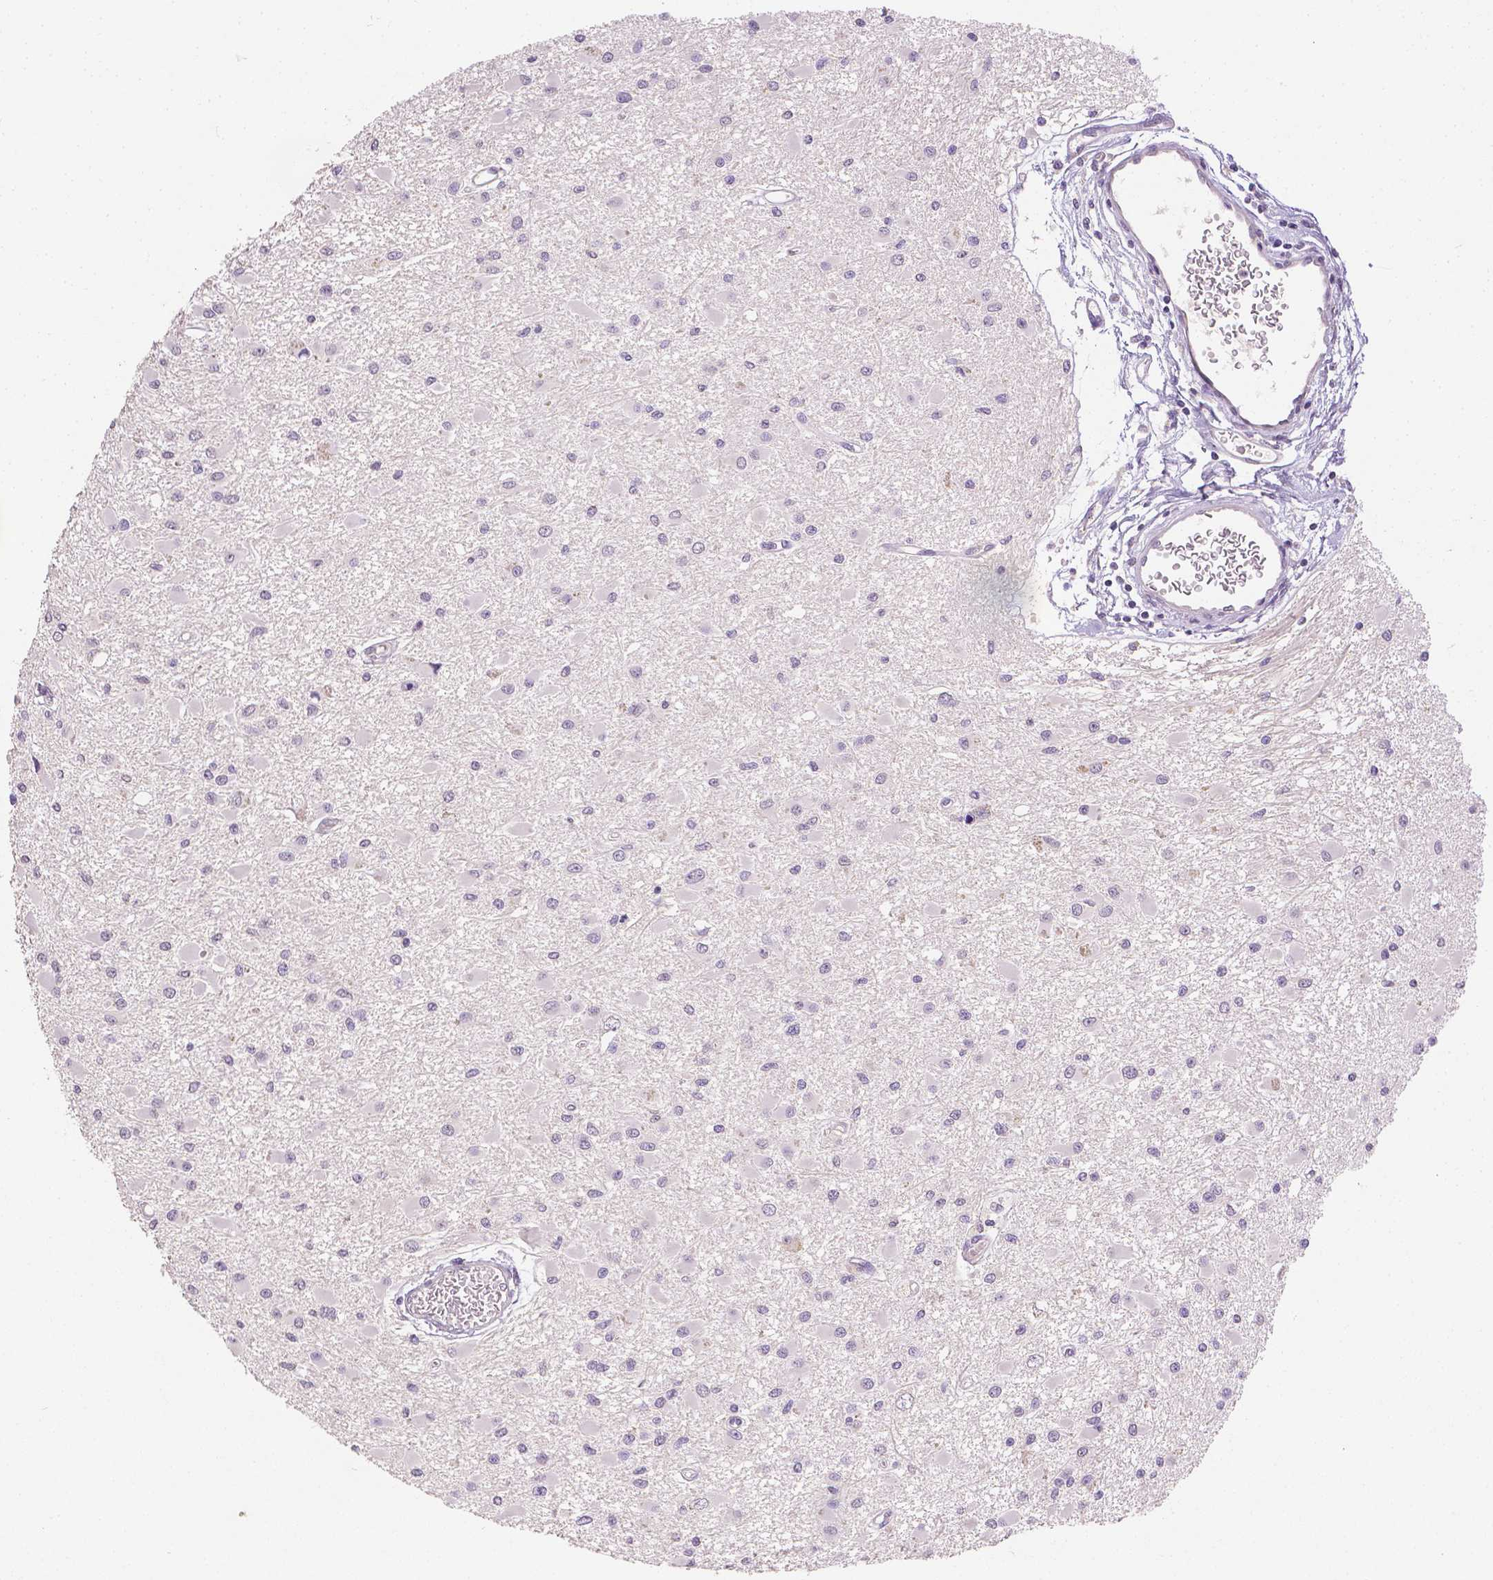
{"staining": {"intensity": "negative", "quantity": "none", "location": "none"}, "tissue": "glioma", "cell_type": "Tumor cells", "image_type": "cancer", "snomed": [{"axis": "morphology", "description": "Glioma, malignant, High grade"}, {"axis": "topography", "description": "Brain"}], "caption": "Immunohistochemistry (IHC) of human glioma reveals no positivity in tumor cells.", "gene": "TGM1", "patient": {"sex": "male", "age": 54}}